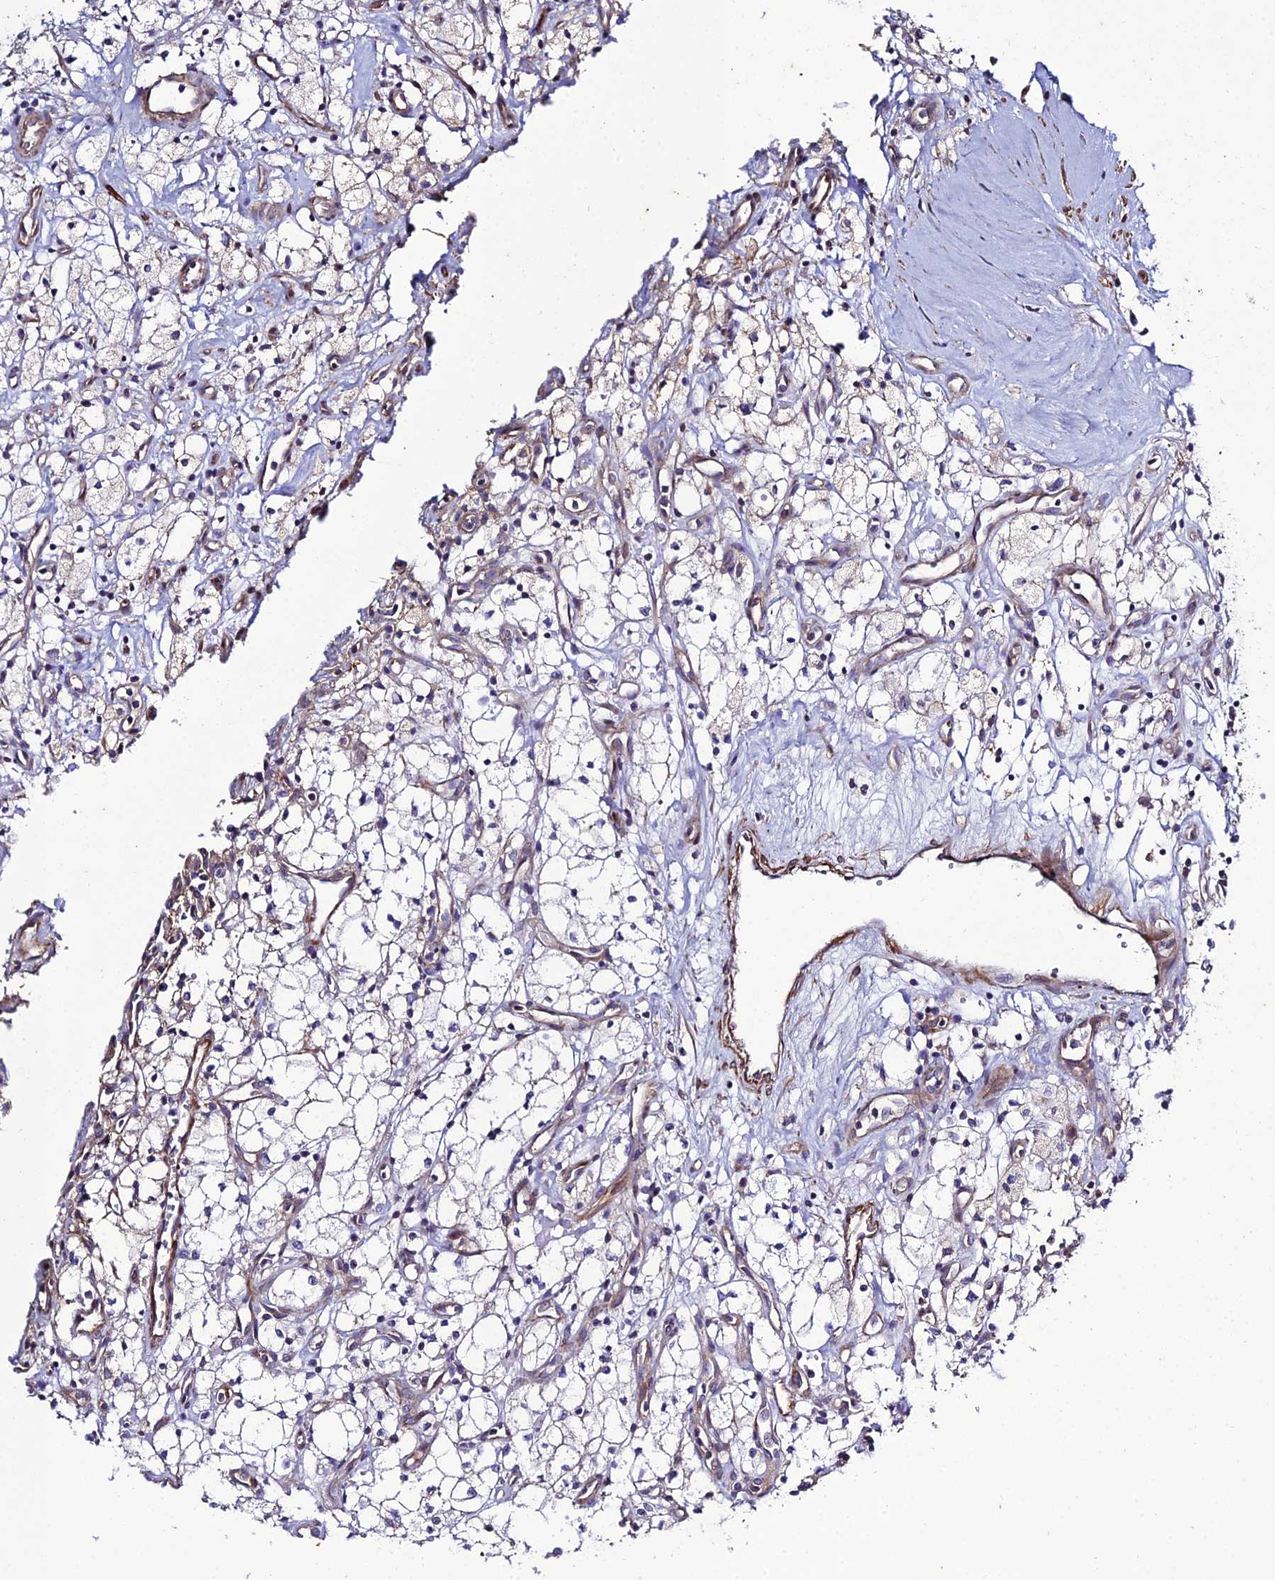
{"staining": {"intensity": "weak", "quantity": "<25%", "location": "cytoplasmic/membranous"}, "tissue": "renal cancer", "cell_type": "Tumor cells", "image_type": "cancer", "snomed": [{"axis": "morphology", "description": "Adenocarcinoma, NOS"}, {"axis": "topography", "description": "Kidney"}], "caption": "Renal cancer was stained to show a protein in brown. There is no significant positivity in tumor cells.", "gene": "ARL6IP1", "patient": {"sex": "male", "age": 59}}